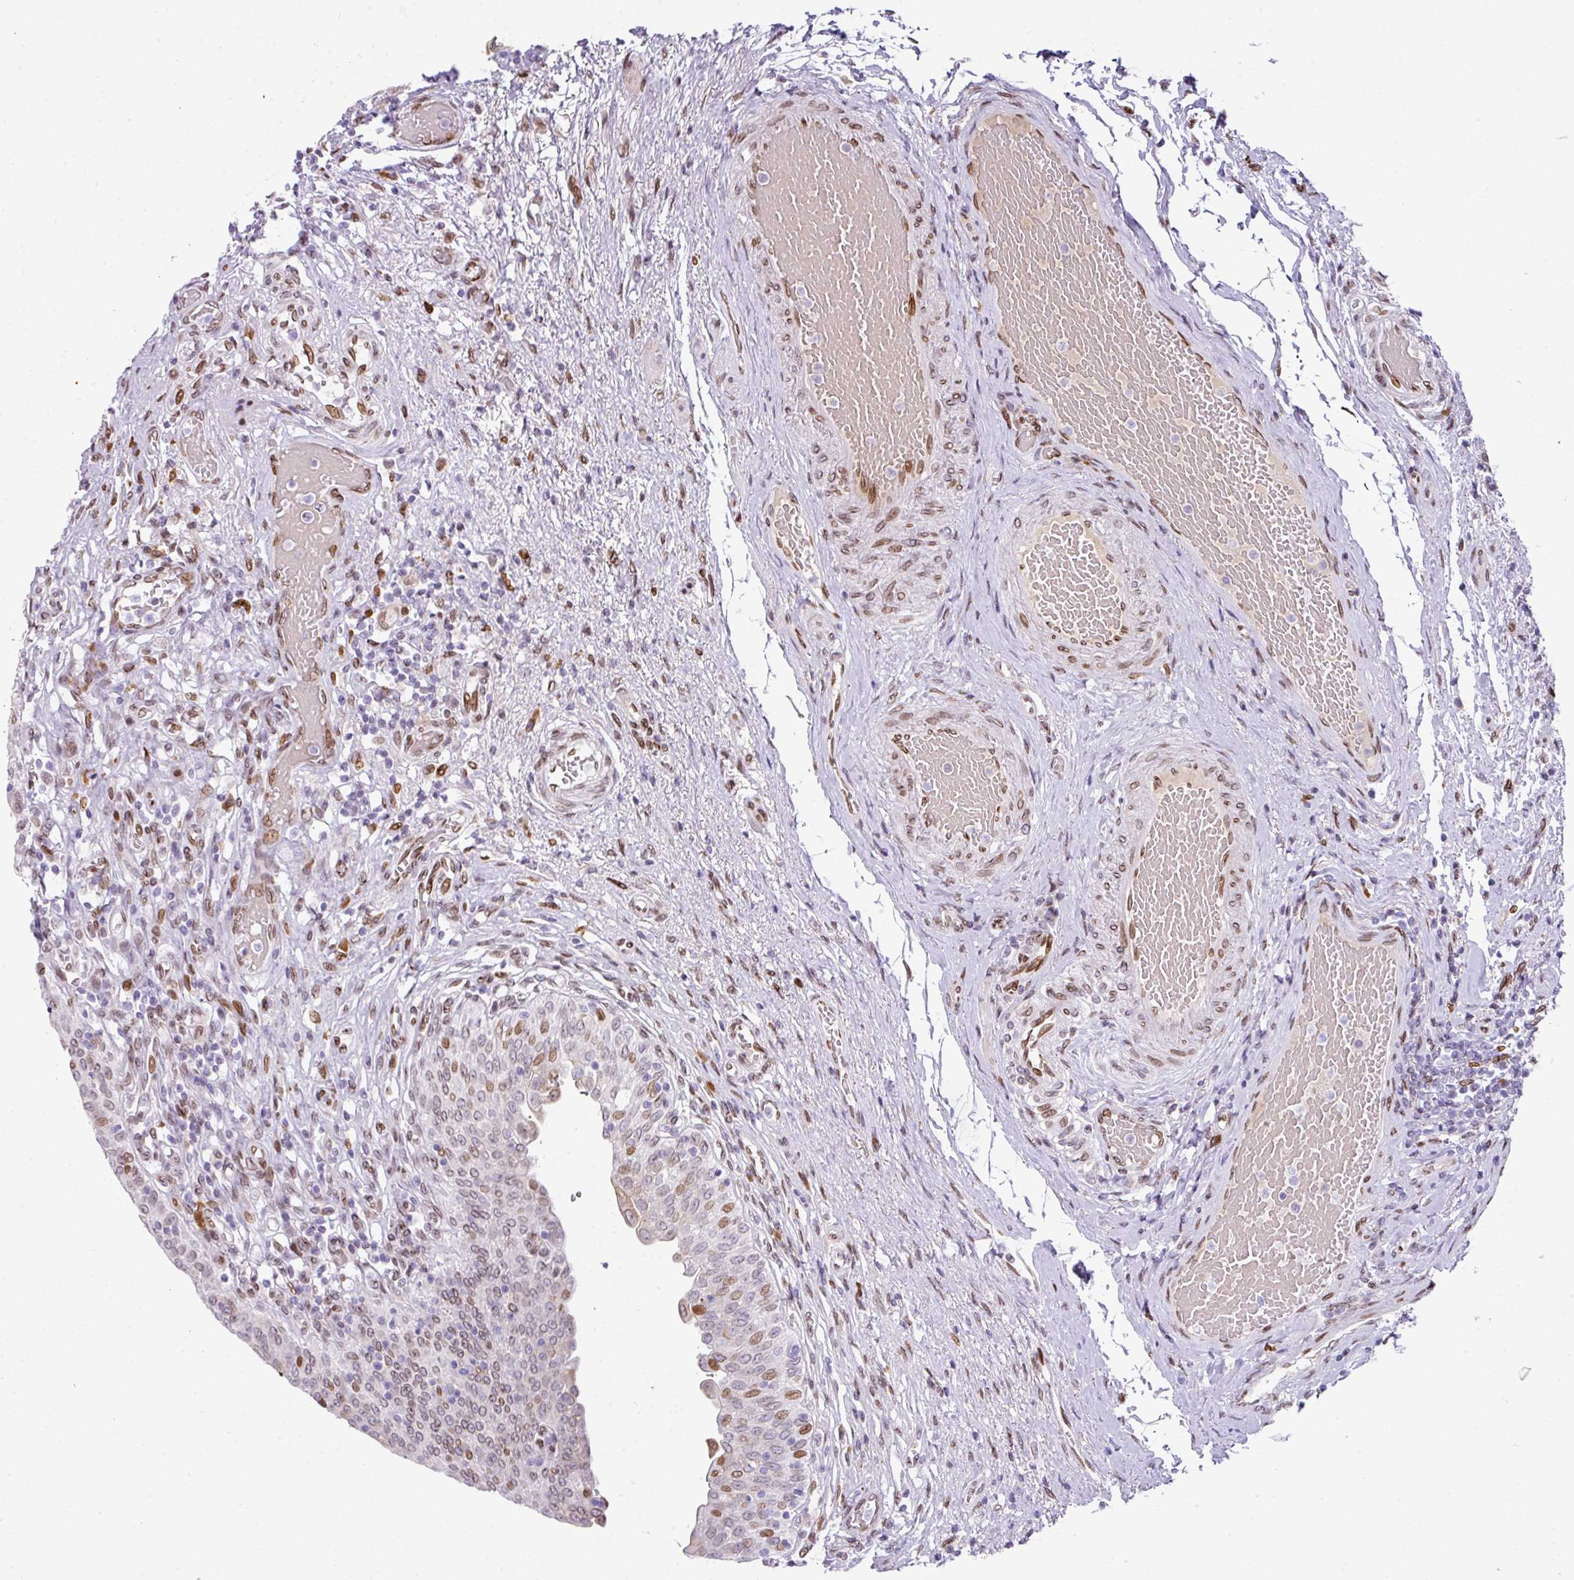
{"staining": {"intensity": "moderate", "quantity": "25%-75%", "location": "nuclear"}, "tissue": "urinary bladder", "cell_type": "Urothelial cells", "image_type": "normal", "snomed": [{"axis": "morphology", "description": "Normal tissue, NOS"}, {"axis": "topography", "description": "Urinary bladder"}], "caption": "About 25%-75% of urothelial cells in unremarkable urinary bladder exhibit moderate nuclear protein expression as visualized by brown immunohistochemical staining.", "gene": "PLK1", "patient": {"sex": "male", "age": 71}}